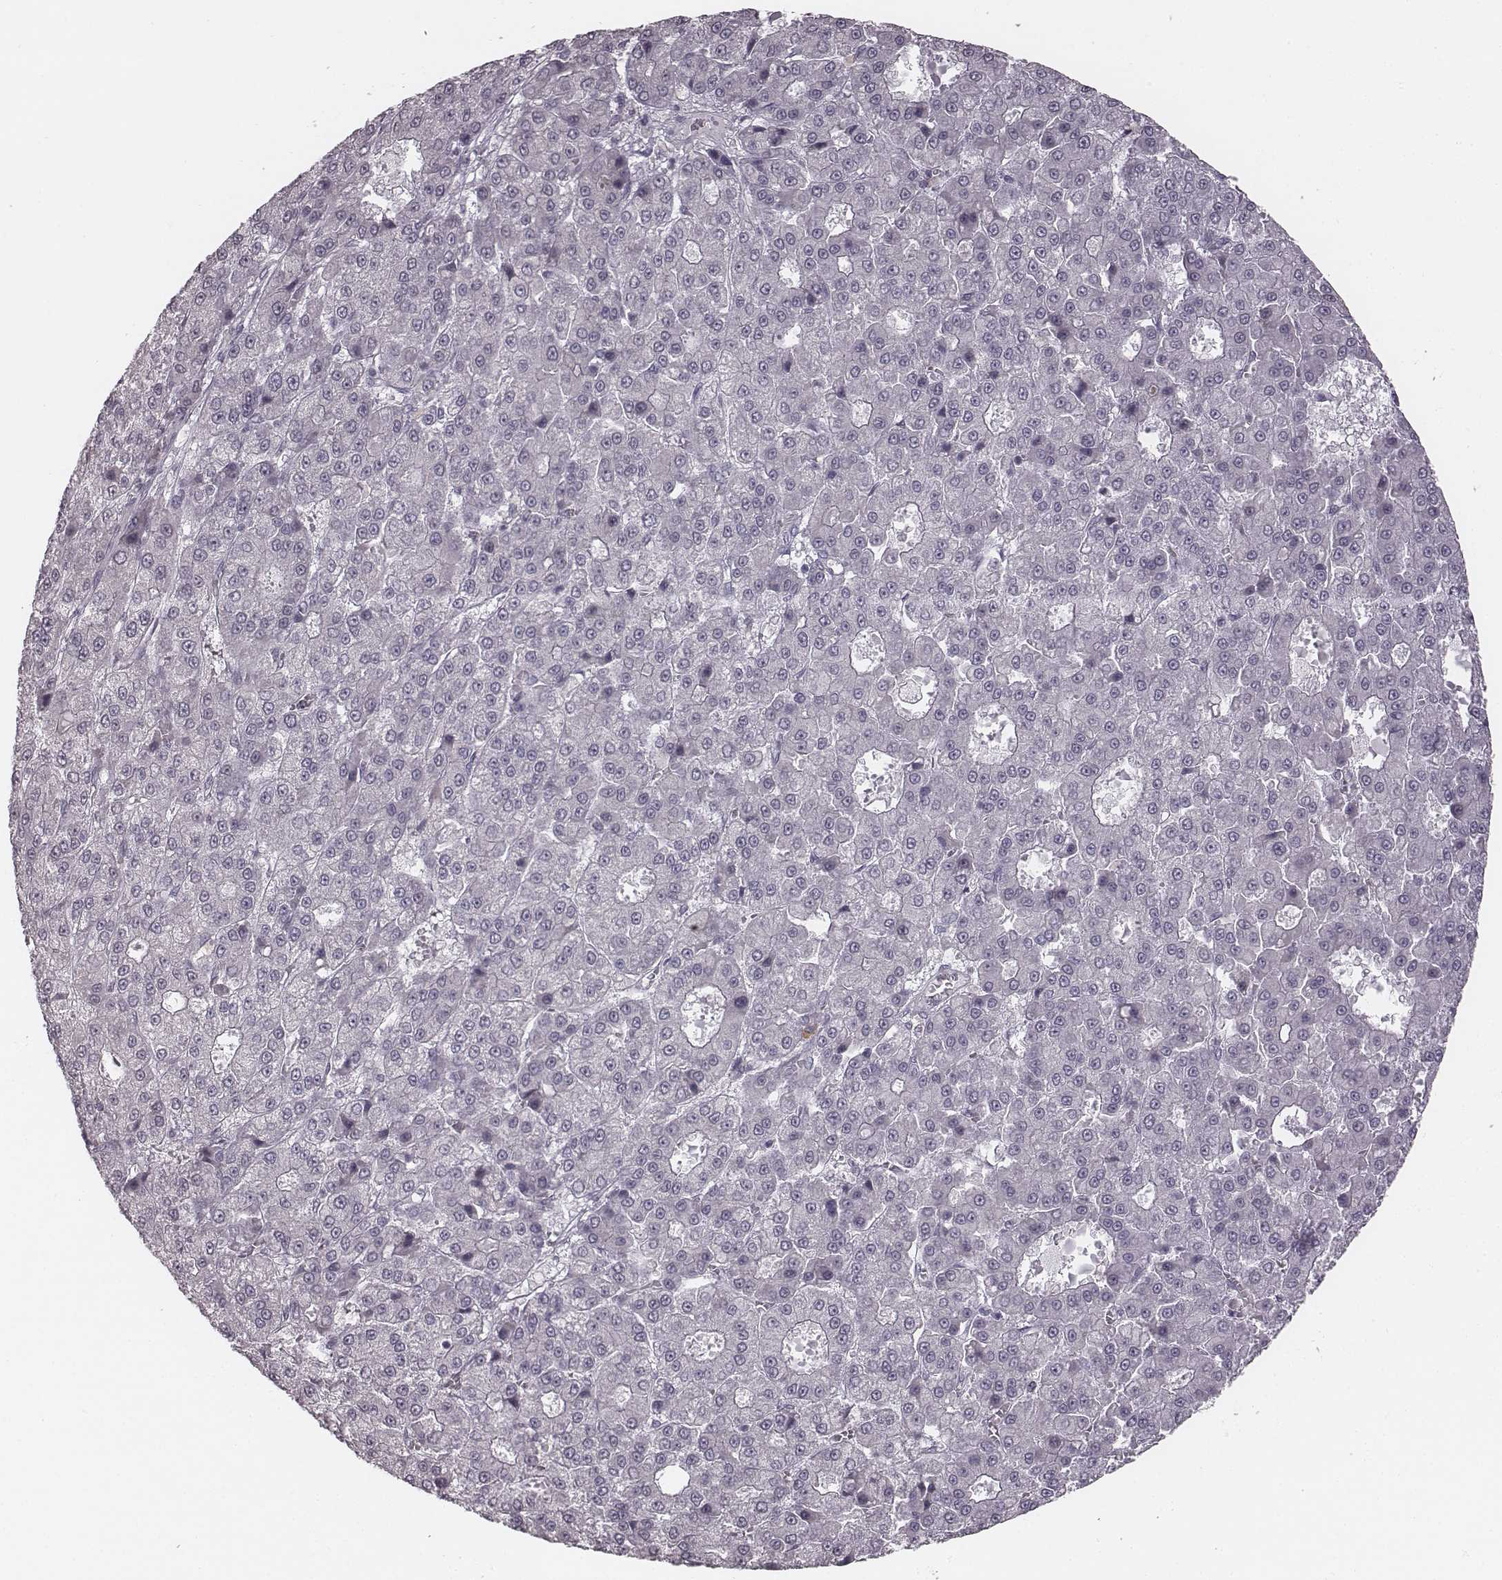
{"staining": {"intensity": "negative", "quantity": "none", "location": "none"}, "tissue": "liver cancer", "cell_type": "Tumor cells", "image_type": "cancer", "snomed": [{"axis": "morphology", "description": "Carcinoma, Hepatocellular, NOS"}, {"axis": "topography", "description": "Liver"}], "caption": "Tumor cells show no significant protein positivity in liver hepatocellular carcinoma.", "gene": "RPGRIP1", "patient": {"sex": "male", "age": 70}}